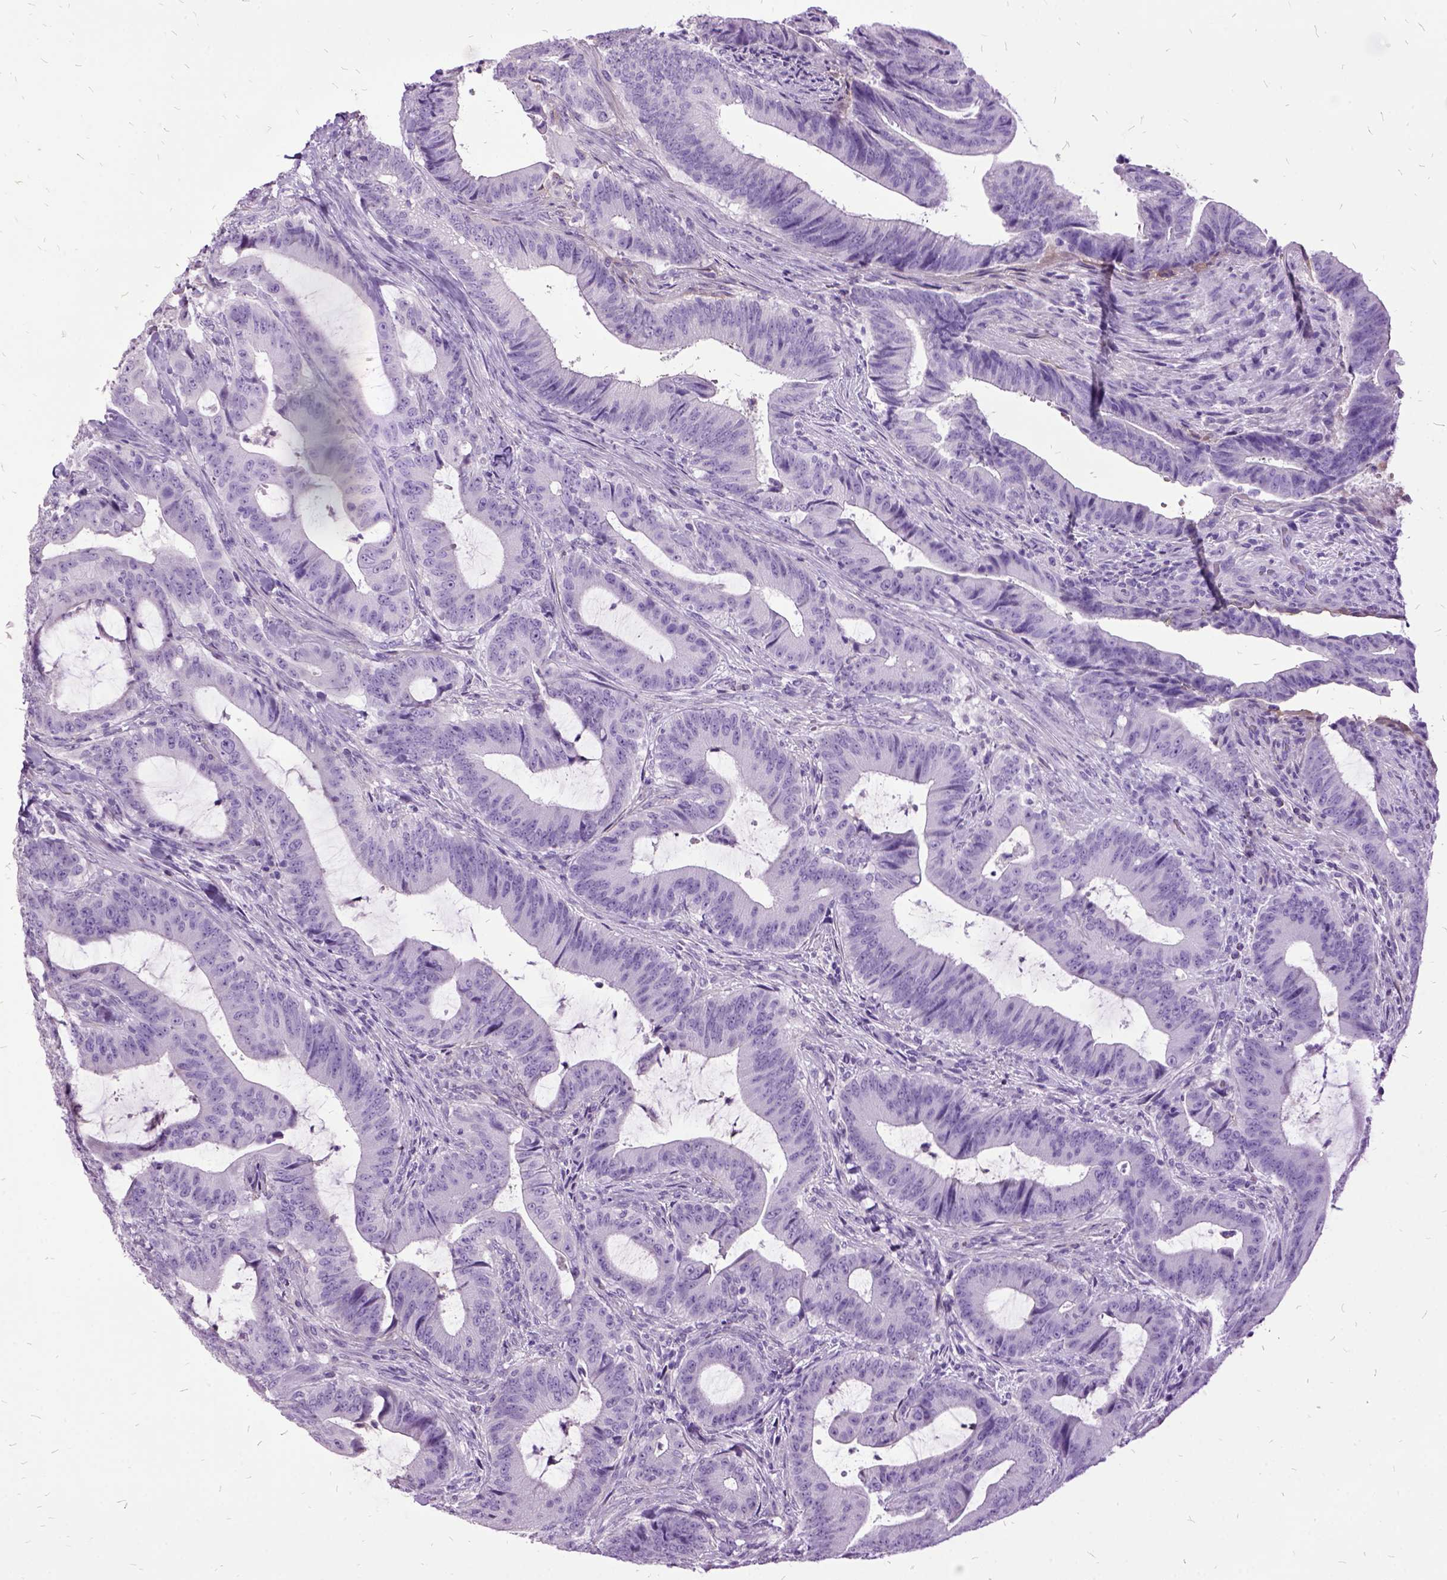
{"staining": {"intensity": "negative", "quantity": "none", "location": "none"}, "tissue": "colorectal cancer", "cell_type": "Tumor cells", "image_type": "cancer", "snomed": [{"axis": "morphology", "description": "Adenocarcinoma, NOS"}, {"axis": "topography", "description": "Colon"}], "caption": "Tumor cells show no significant staining in colorectal cancer (adenocarcinoma).", "gene": "MME", "patient": {"sex": "female", "age": 43}}